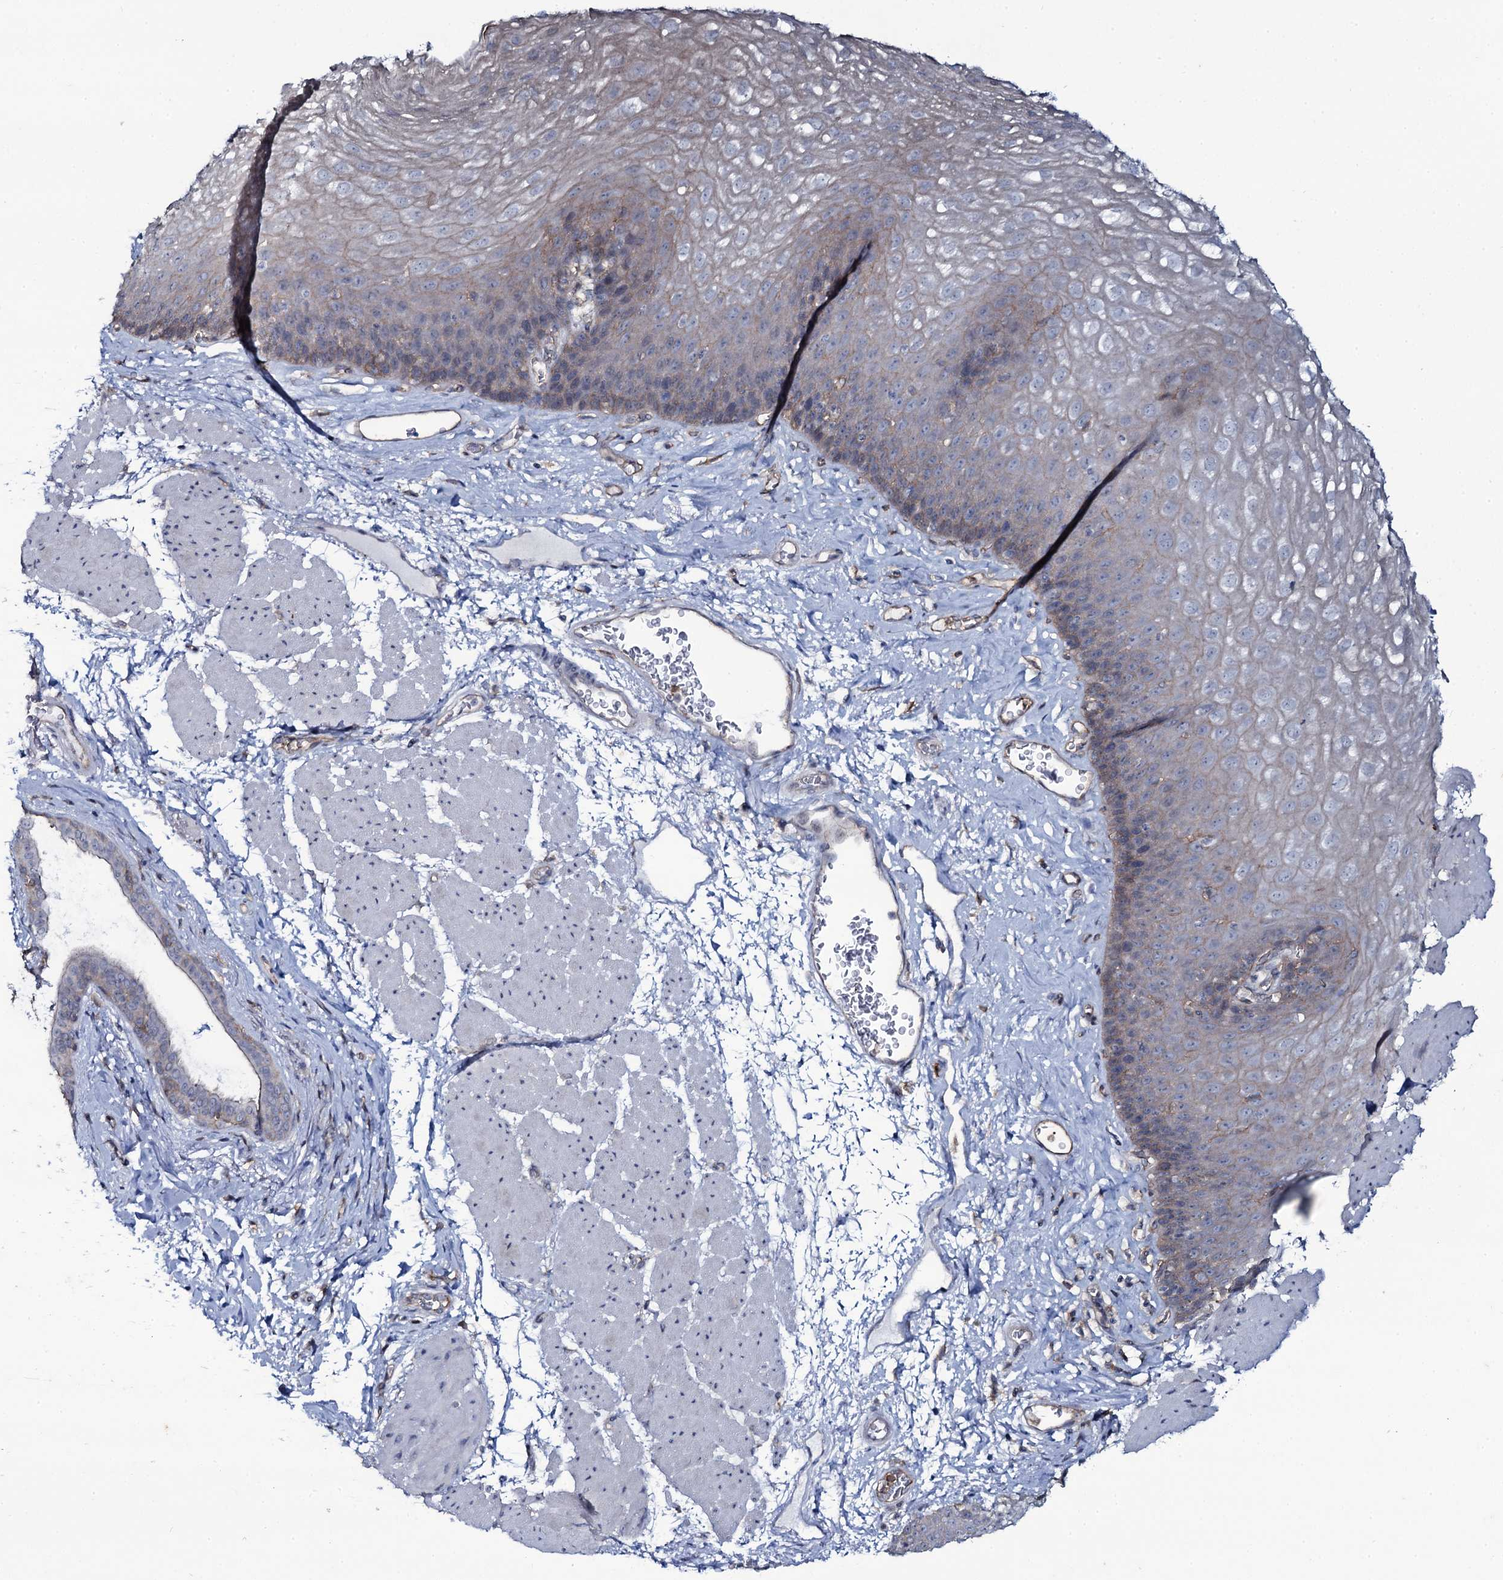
{"staining": {"intensity": "negative", "quantity": "none", "location": "none"}, "tissue": "esophagus", "cell_type": "Squamous epithelial cells", "image_type": "normal", "snomed": [{"axis": "morphology", "description": "Normal tissue, NOS"}, {"axis": "topography", "description": "Esophagus"}], "caption": "Human esophagus stained for a protein using IHC displays no positivity in squamous epithelial cells.", "gene": "SNAP23", "patient": {"sex": "female", "age": 66}}